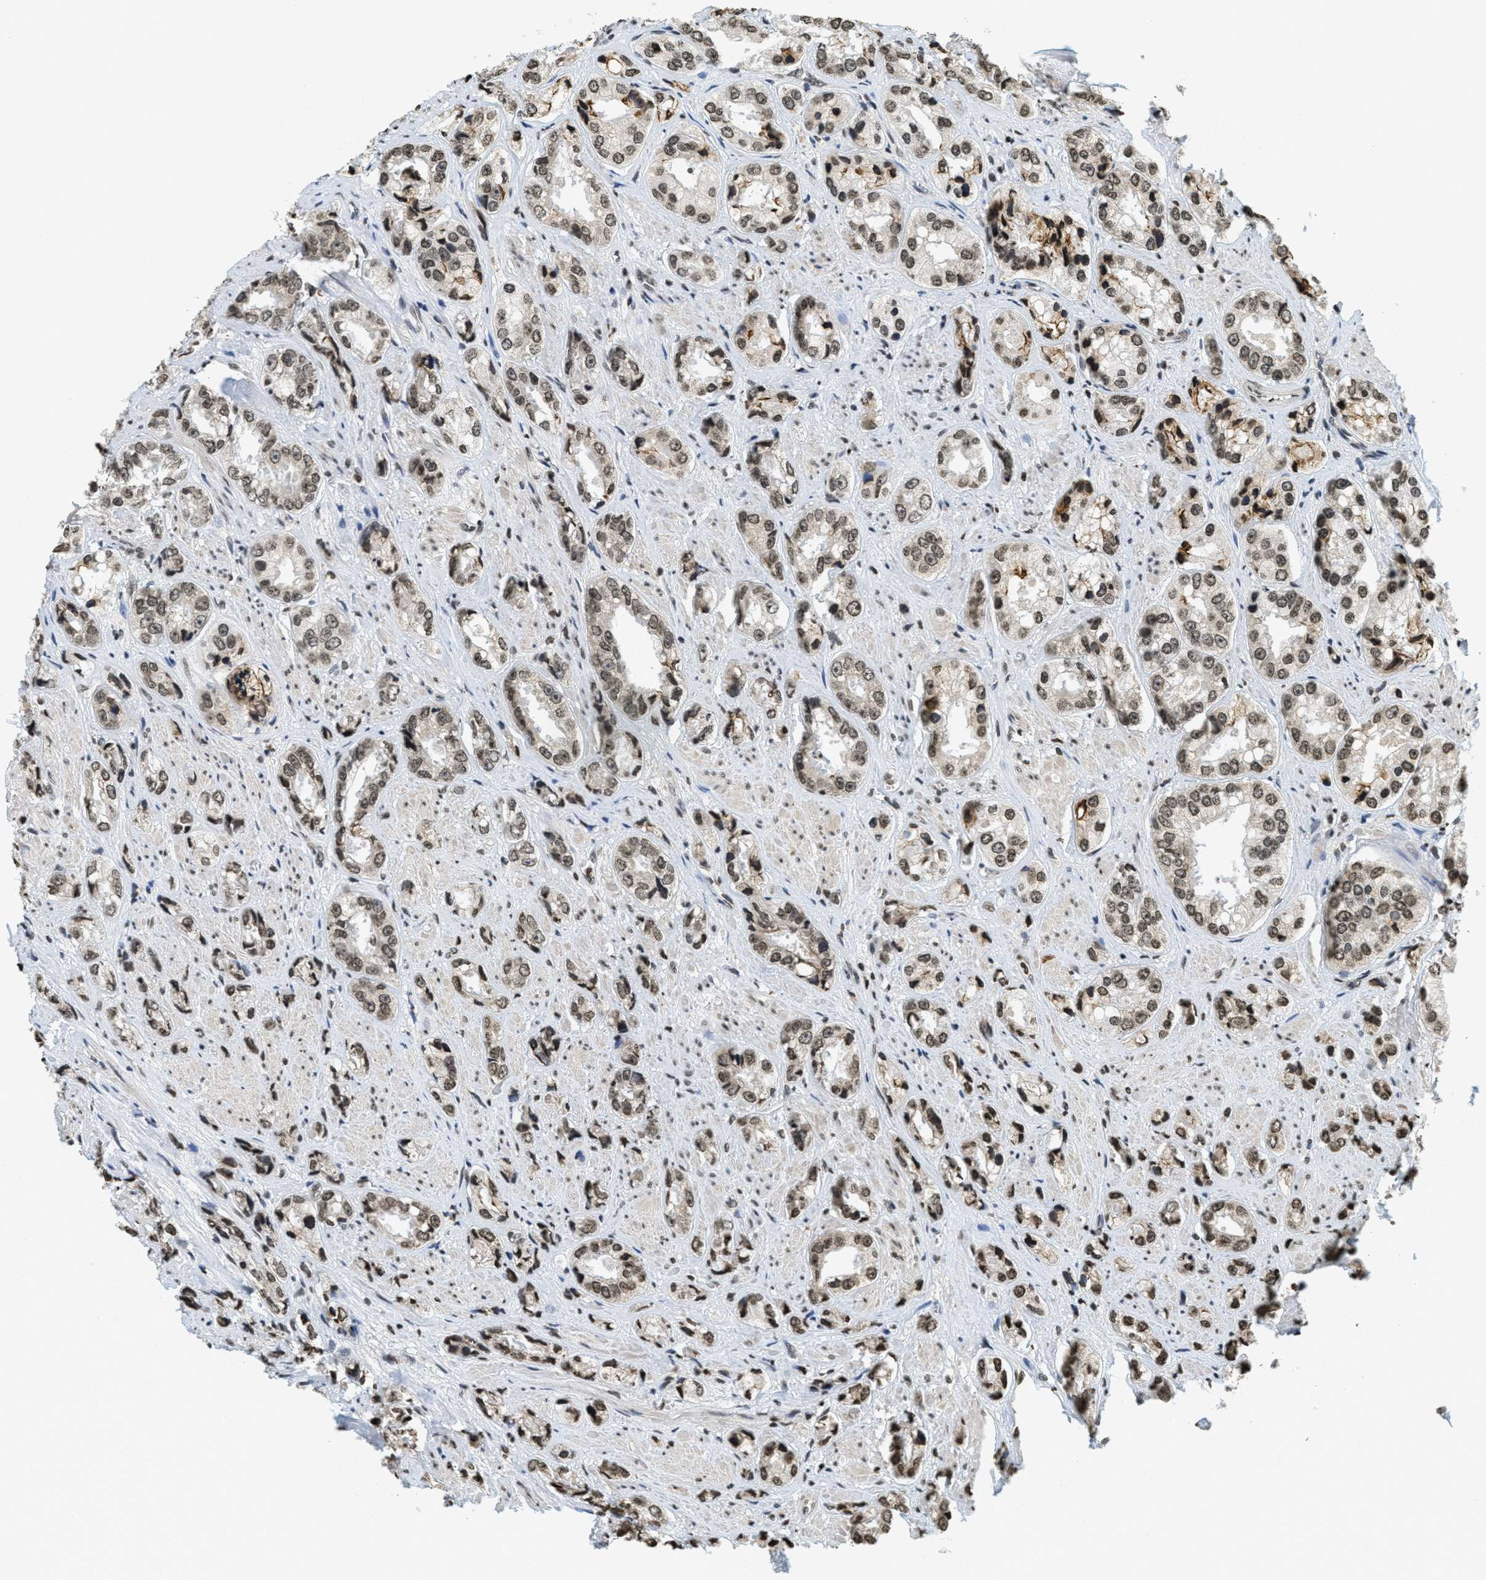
{"staining": {"intensity": "moderate", "quantity": ">75%", "location": "nuclear"}, "tissue": "prostate cancer", "cell_type": "Tumor cells", "image_type": "cancer", "snomed": [{"axis": "morphology", "description": "Adenocarcinoma, High grade"}, {"axis": "topography", "description": "Prostate"}], "caption": "An image of high-grade adenocarcinoma (prostate) stained for a protein shows moderate nuclear brown staining in tumor cells.", "gene": "LDB2", "patient": {"sex": "male", "age": 61}}